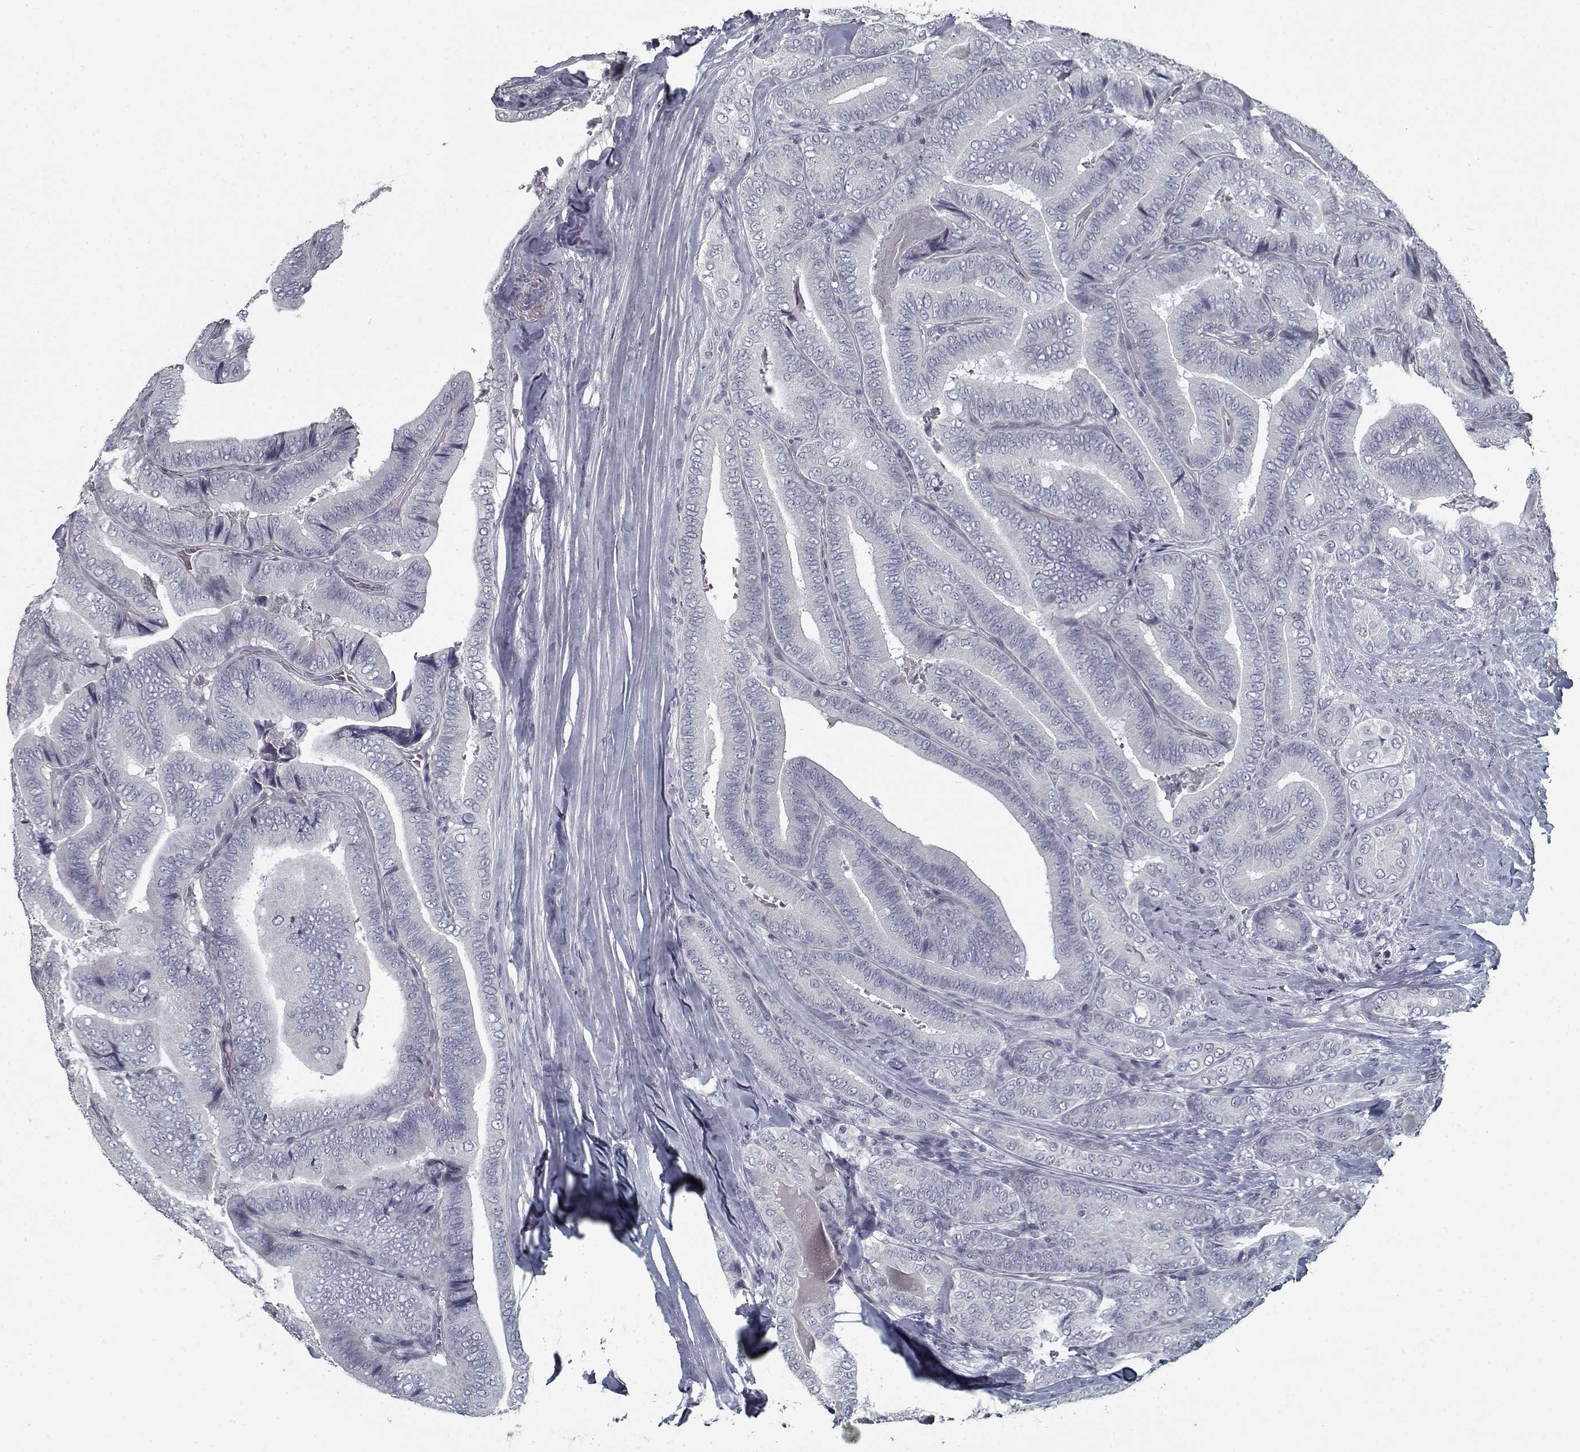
{"staining": {"intensity": "negative", "quantity": "none", "location": "none"}, "tissue": "thyroid cancer", "cell_type": "Tumor cells", "image_type": "cancer", "snomed": [{"axis": "morphology", "description": "Papillary adenocarcinoma, NOS"}, {"axis": "topography", "description": "Thyroid gland"}], "caption": "Tumor cells show no significant staining in papillary adenocarcinoma (thyroid).", "gene": "GAD2", "patient": {"sex": "male", "age": 61}}